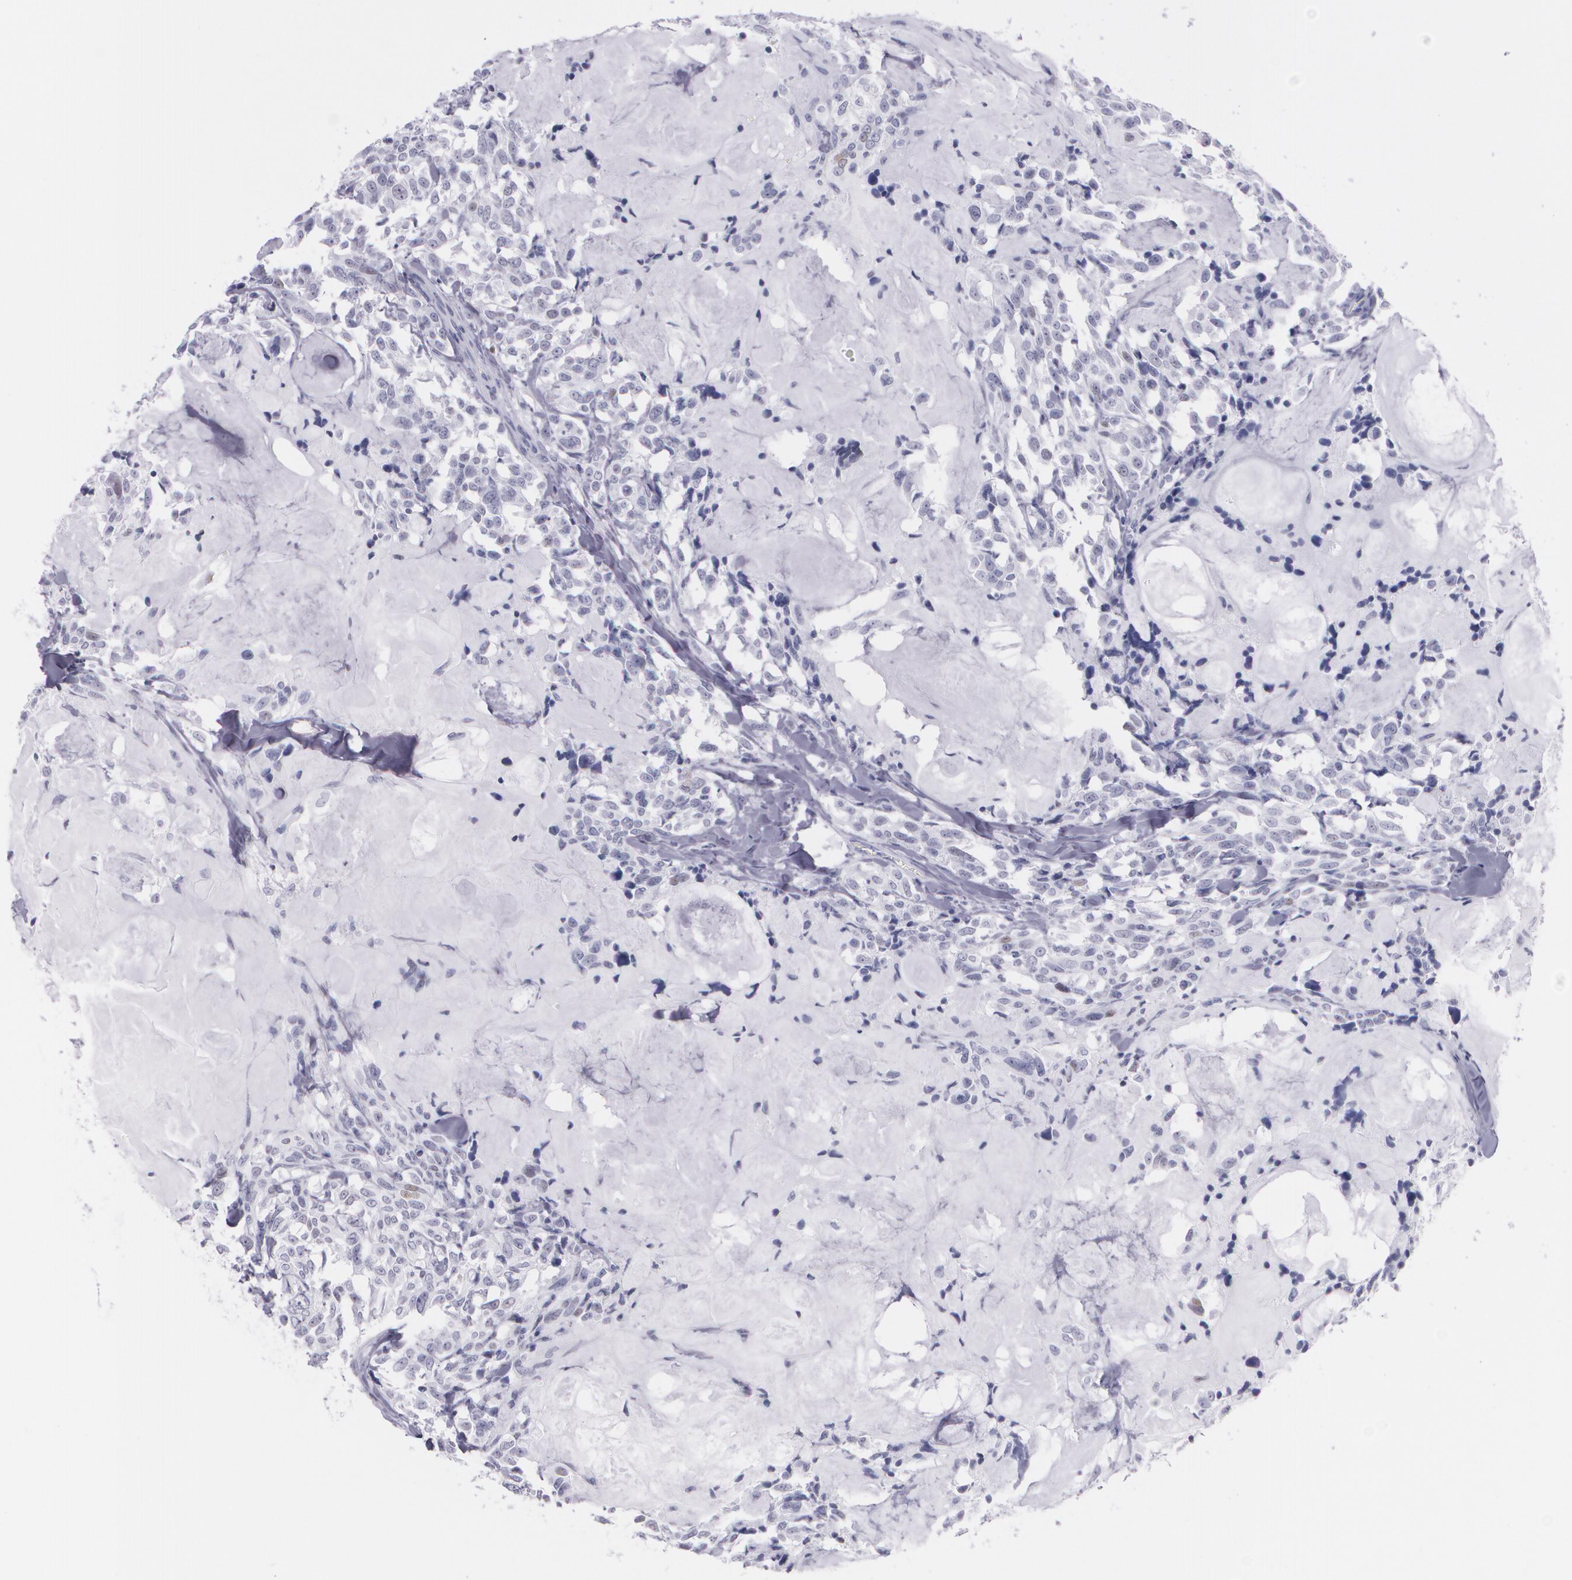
{"staining": {"intensity": "negative", "quantity": "none", "location": "none"}, "tissue": "thyroid cancer", "cell_type": "Tumor cells", "image_type": "cancer", "snomed": [{"axis": "morphology", "description": "Carcinoma, NOS"}, {"axis": "morphology", "description": "Carcinoid, malignant, NOS"}, {"axis": "topography", "description": "Thyroid gland"}], "caption": "Tumor cells show no significant positivity in thyroid cancer. (DAB (3,3'-diaminobenzidine) immunohistochemistry visualized using brightfield microscopy, high magnification).", "gene": "TP53", "patient": {"sex": "male", "age": 33}}